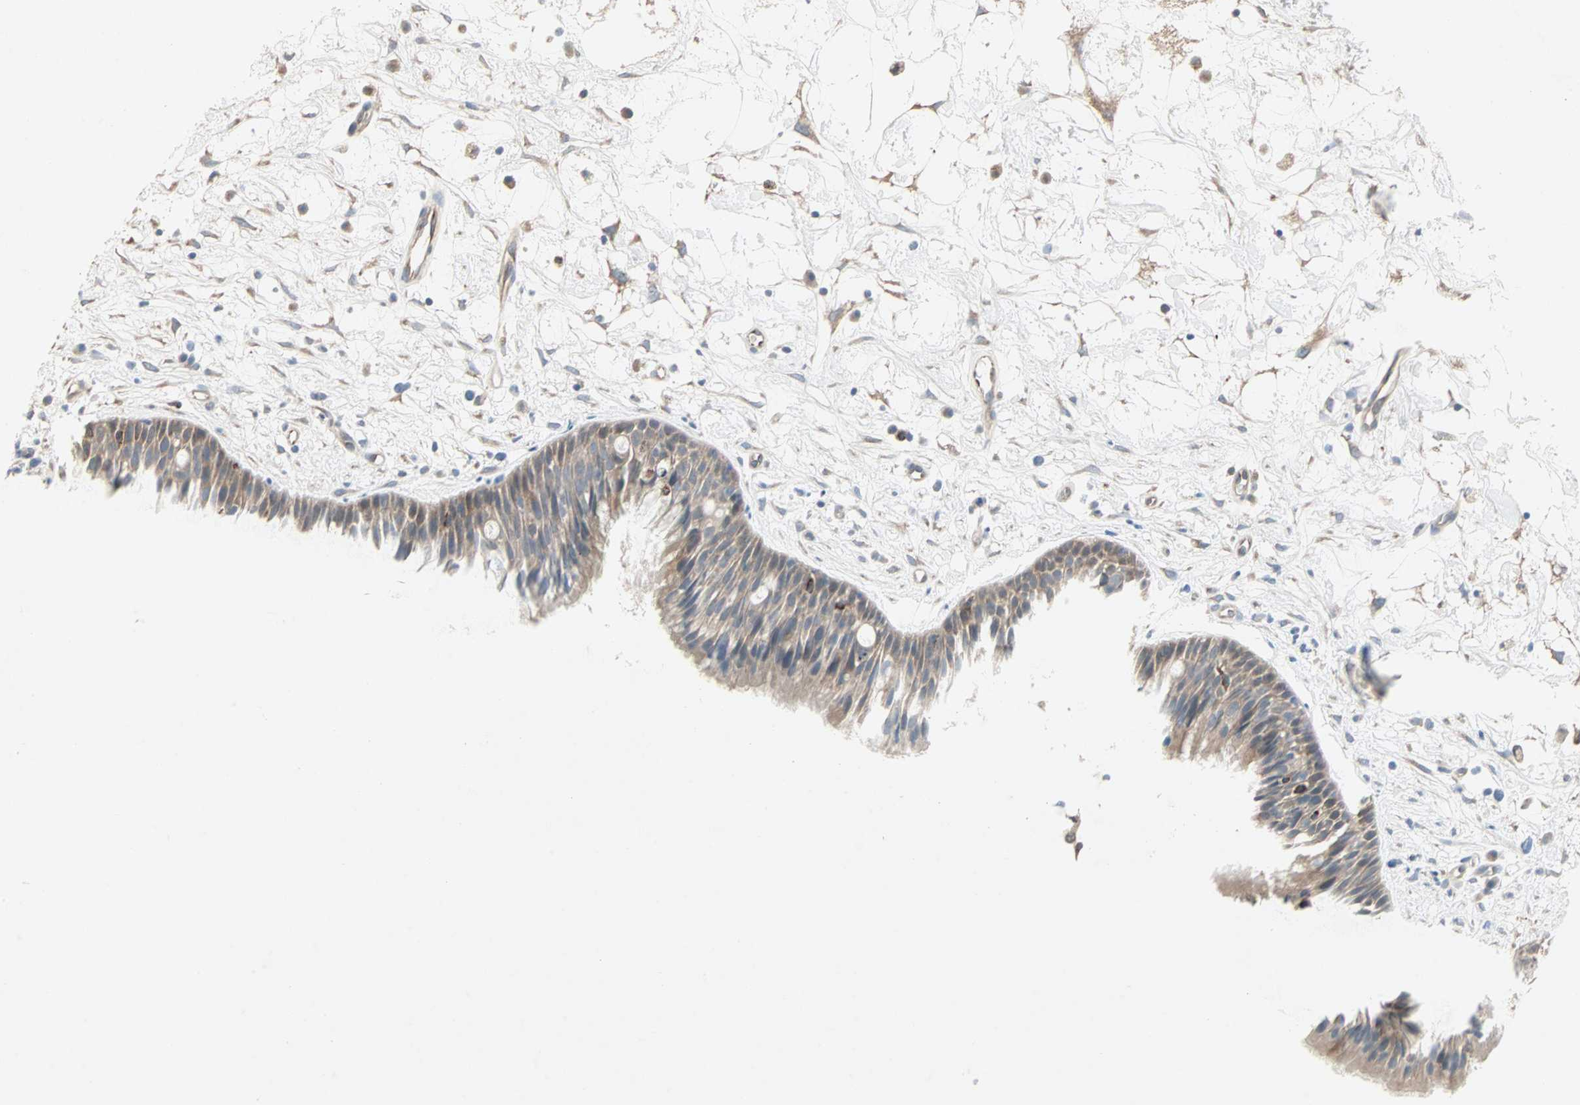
{"staining": {"intensity": "weak", "quantity": "25%-75%", "location": "cytoplasmic/membranous"}, "tissue": "nasopharynx", "cell_type": "Respiratory epithelial cells", "image_type": "normal", "snomed": [{"axis": "morphology", "description": "Normal tissue, NOS"}, {"axis": "topography", "description": "Nasopharynx"}], "caption": "Immunohistochemical staining of normal human nasopharynx reveals 25%-75% levels of weak cytoplasmic/membranous protein positivity in approximately 25%-75% of respiratory epithelial cells.", "gene": "JMJD7", "patient": {"sex": "male", "age": 13}}